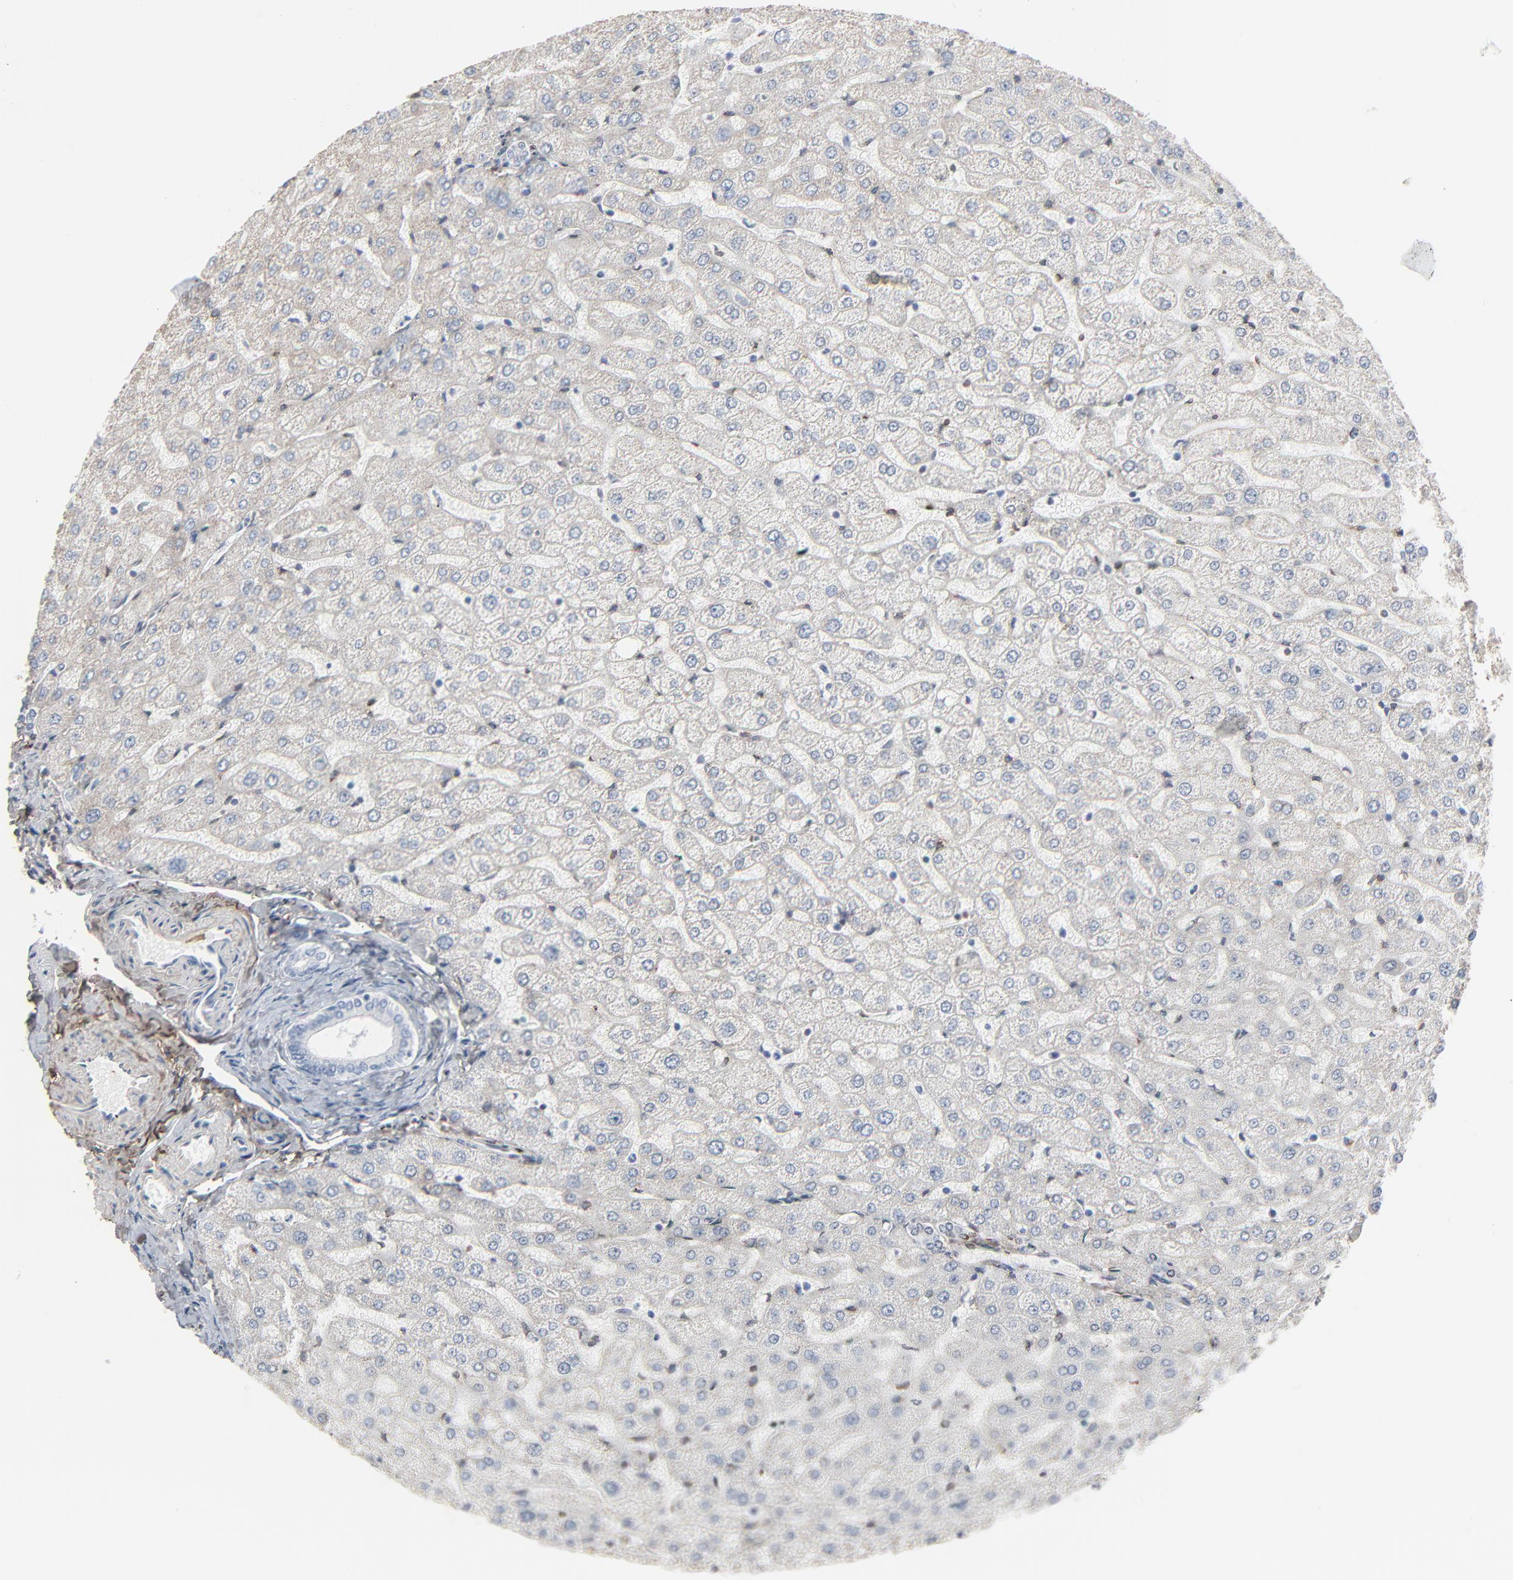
{"staining": {"intensity": "negative", "quantity": "none", "location": "none"}, "tissue": "liver", "cell_type": "Cholangiocytes", "image_type": "normal", "snomed": [{"axis": "morphology", "description": "Normal tissue, NOS"}, {"axis": "morphology", "description": "Fibrosis, NOS"}, {"axis": "topography", "description": "Liver"}], "caption": "Immunohistochemical staining of benign liver exhibits no significant staining in cholangiocytes.", "gene": "BGN", "patient": {"sex": "female", "age": 29}}